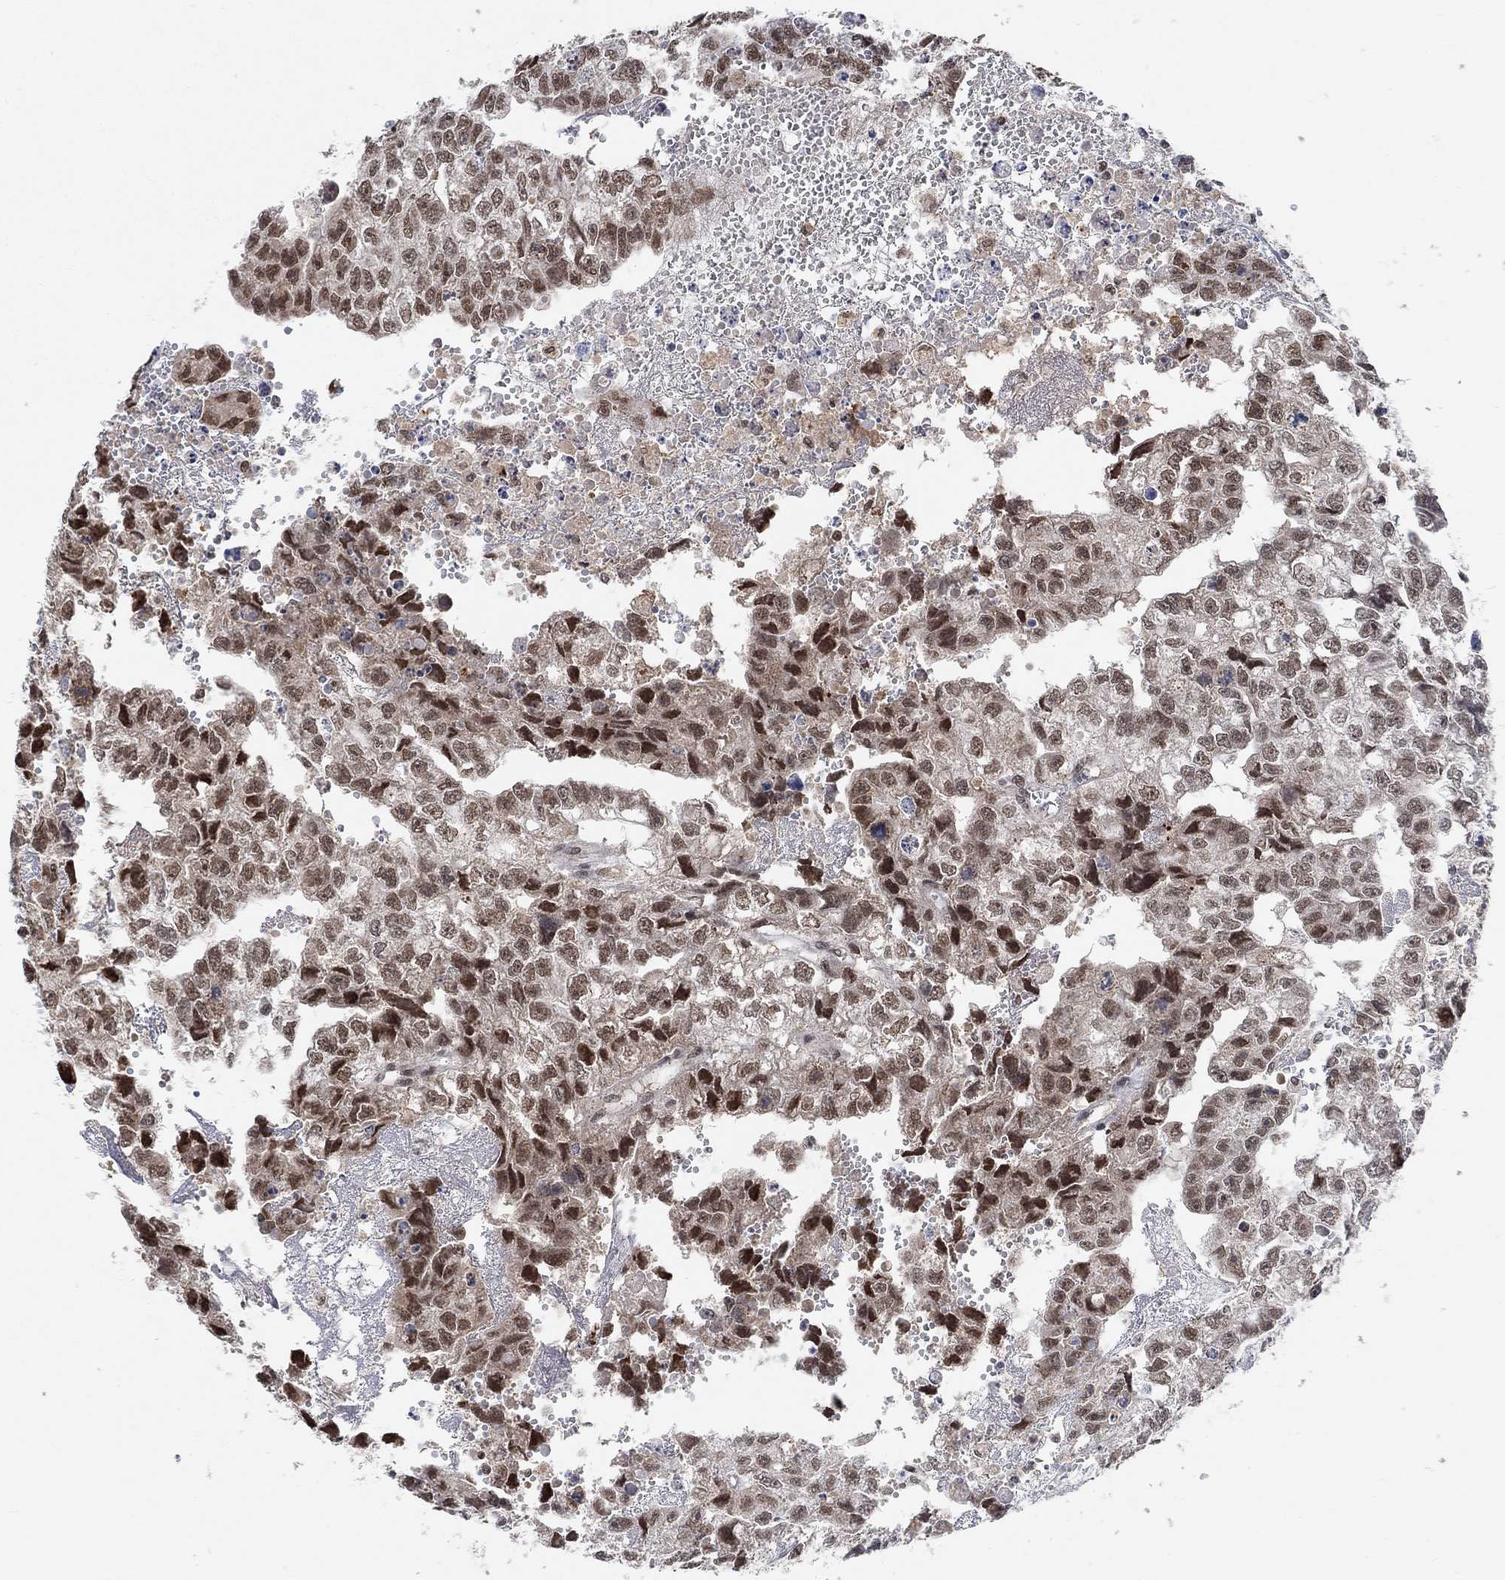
{"staining": {"intensity": "weak", "quantity": "25%-75%", "location": "nuclear"}, "tissue": "testis cancer", "cell_type": "Tumor cells", "image_type": "cancer", "snomed": [{"axis": "morphology", "description": "Carcinoma, Embryonal, NOS"}, {"axis": "morphology", "description": "Teratoma, malignant, NOS"}, {"axis": "topography", "description": "Testis"}], "caption": "Embryonal carcinoma (testis) was stained to show a protein in brown. There is low levels of weak nuclear positivity in about 25%-75% of tumor cells.", "gene": "THAP8", "patient": {"sex": "male", "age": 44}}